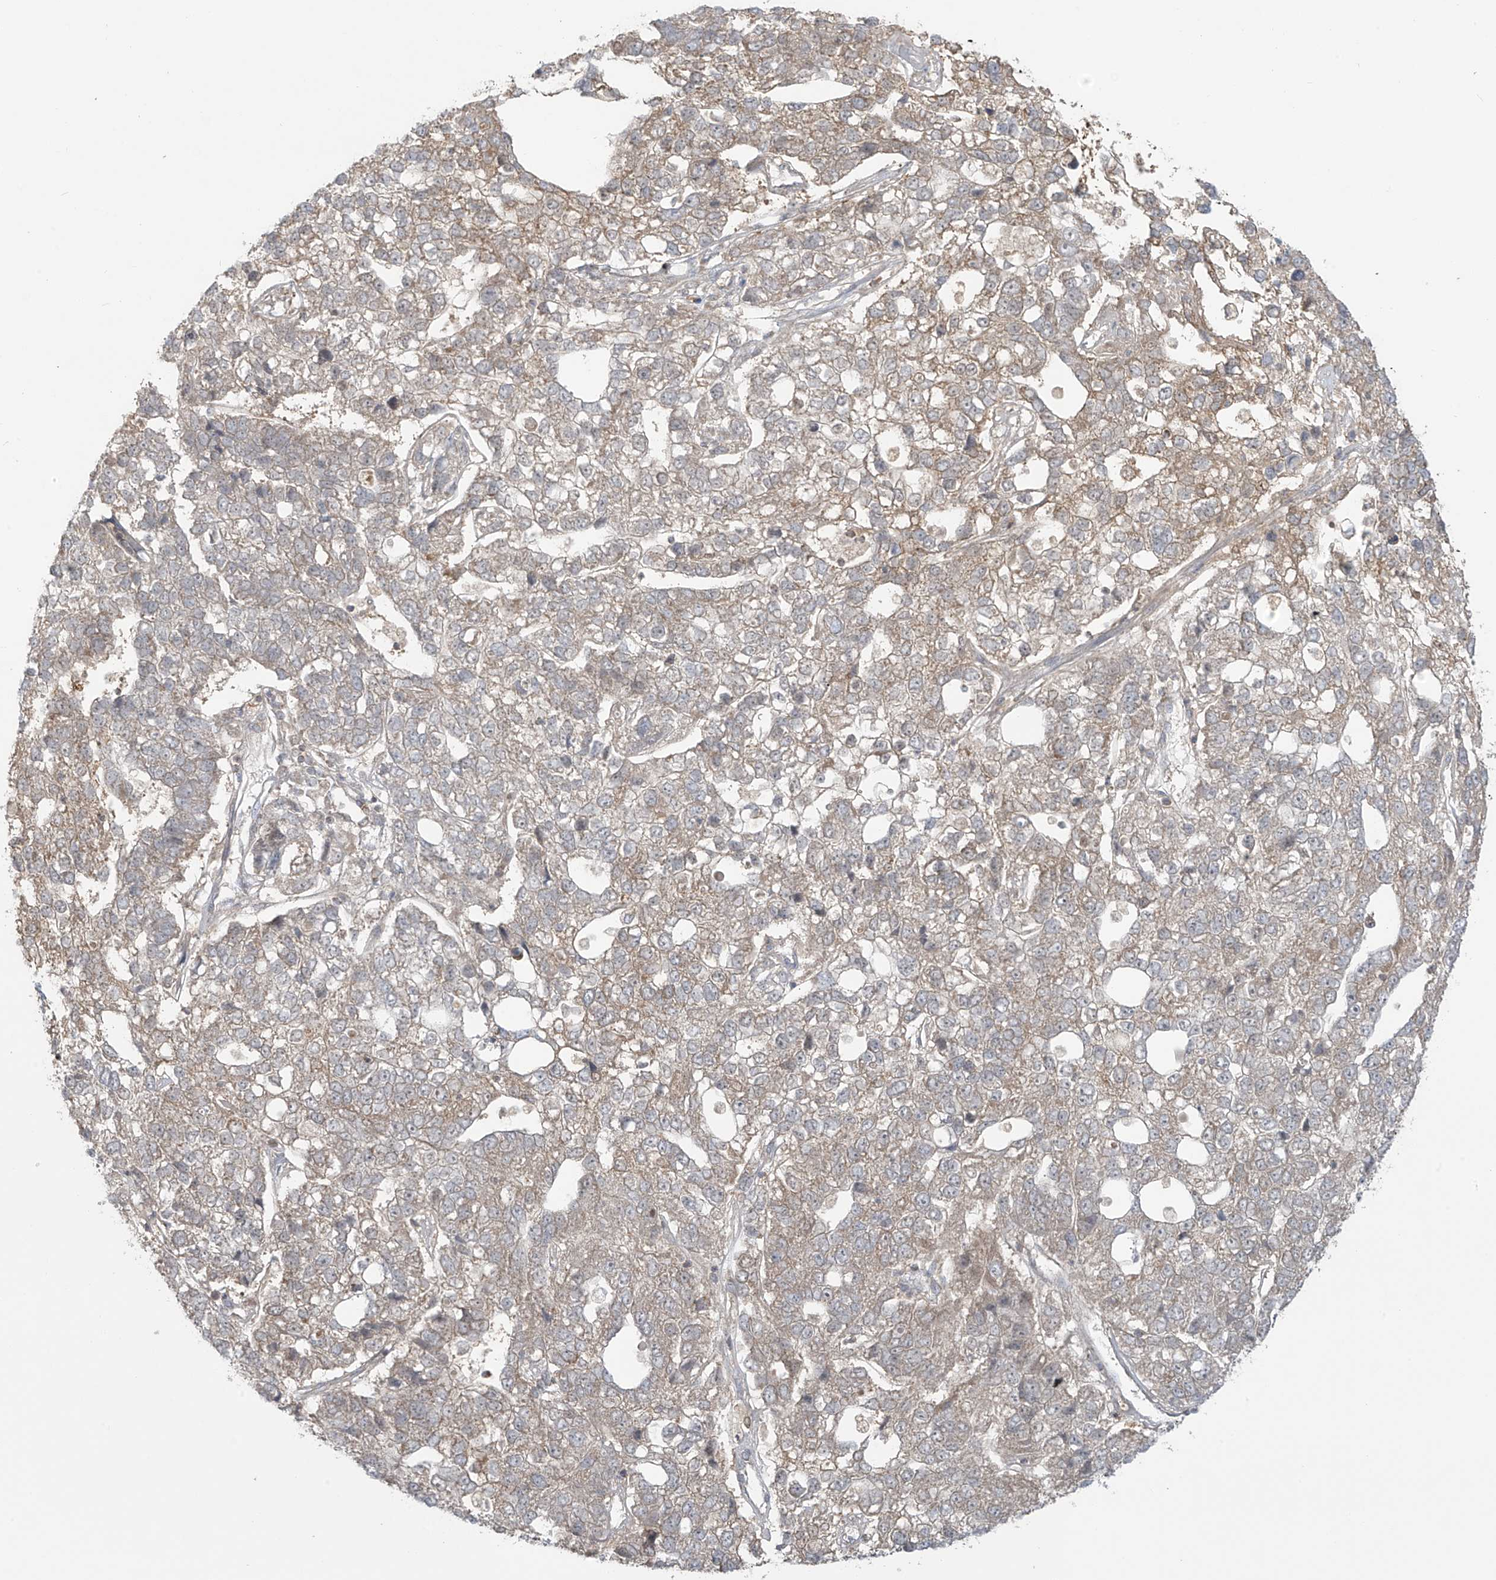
{"staining": {"intensity": "weak", "quantity": "<25%", "location": "cytoplasmic/membranous"}, "tissue": "pancreatic cancer", "cell_type": "Tumor cells", "image_type": "cancer", "snomed": [{"axis": "morphology", "description": "Adenocarcinoma, NOS"}, {"axis": "topography", "description": "Pancreas"}], "caption": "Tumor cells are negative for brown protein staining in adenocarcinoma (pancreatic).", "gene": "HDDC2", "patient": {"sex": "female", "age": 61}}